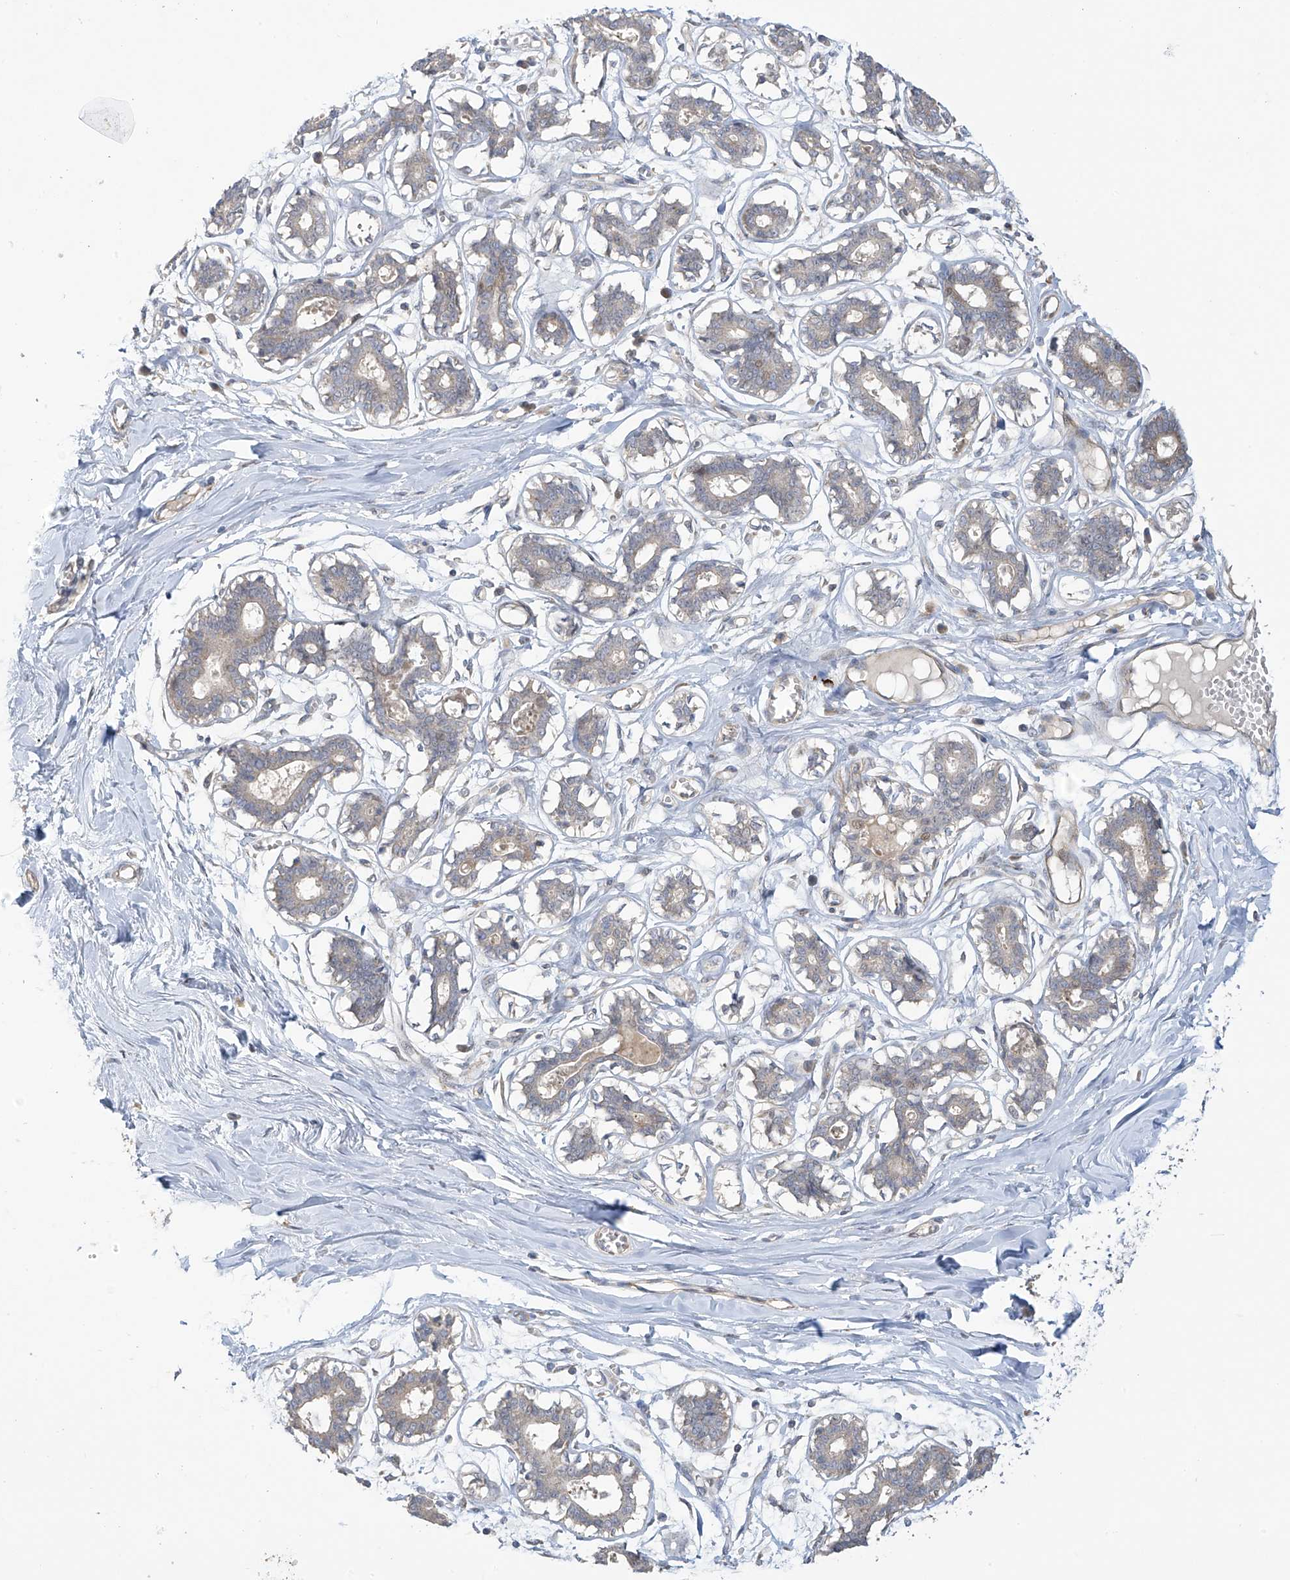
{"staining": {"intensity": "negative", "quantity": "none", "location": "none"}, "tissue": "breast", "cell_type": "Adipocytes", "image_type": "normal", "snomed": [{"axis": "morphology", "description": "Normal tissue, NOS"}, {"axis": "topography", "description": "Breast"}], "caption": "Immunohistochemistry image of normal human breast stained for a protein (brown), which demonstrates no positivity in adipocytes. (DAB IHC, high magnification).", "gene": "ZNF641", "patient": {"sex": "female", "age": 27}}